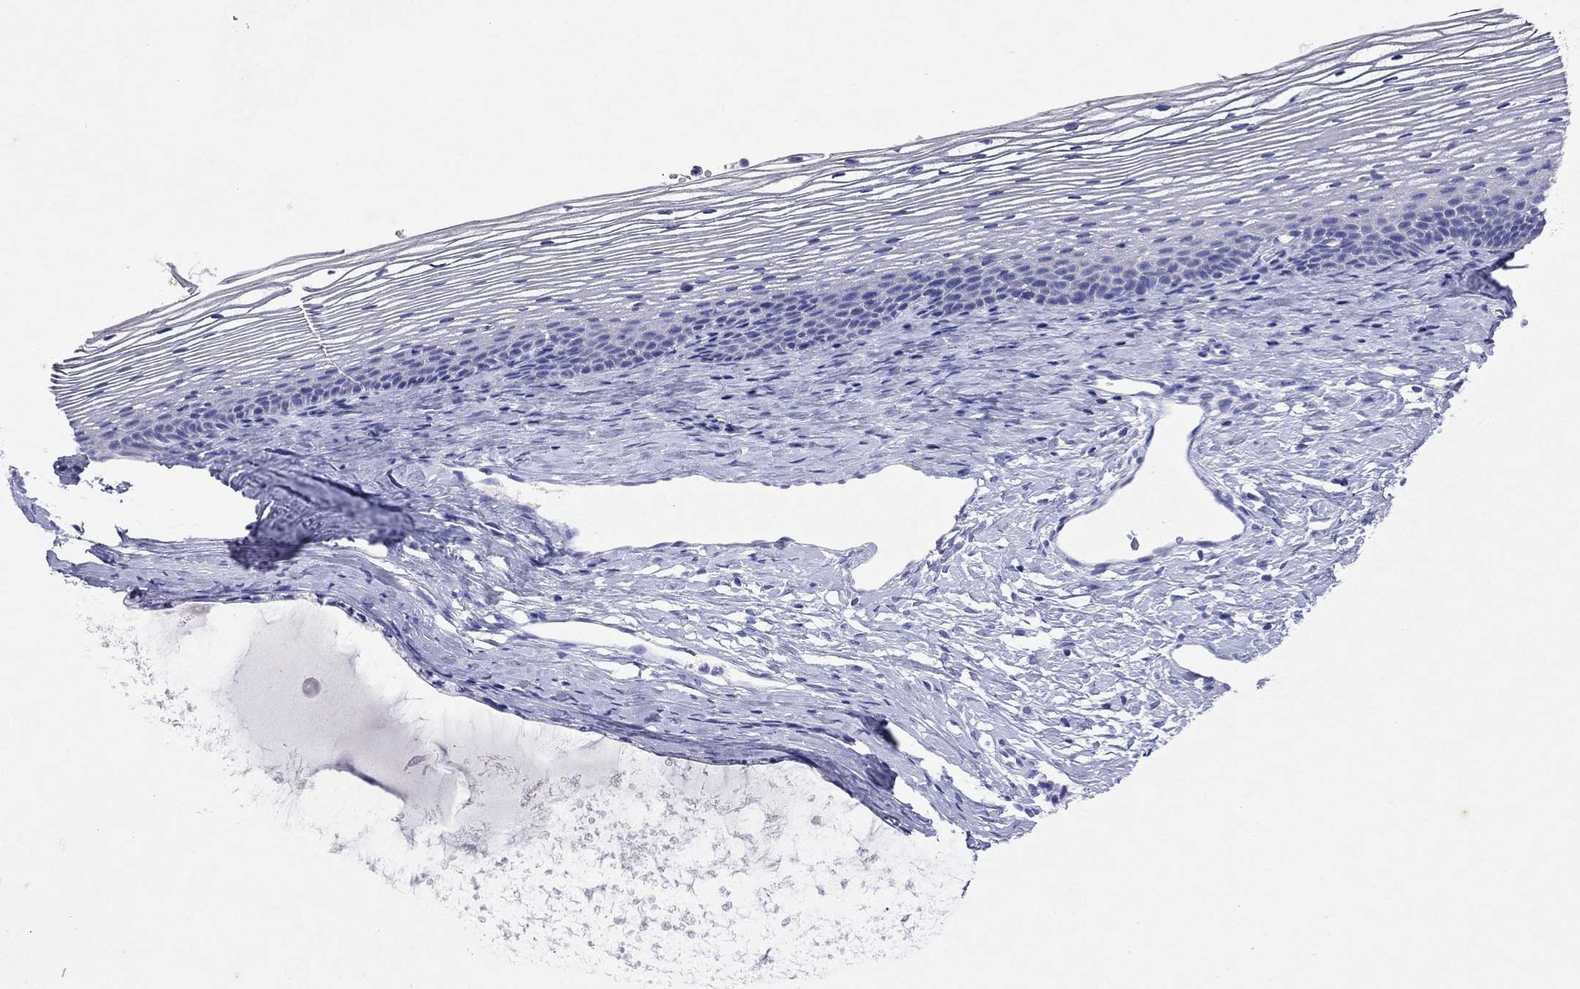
{"staining": {"intensity": "negative", "quantity": "none", "location": "none"}, "tissue": "cervix", "cell_type": "Glandular cells", "image_type": "normal", "snomed": [{"axis": "morphology", "description": "Normal tissue, NOS"}, {"axis": "topography", "description": "Cervix"}], "caption": "The photomicrograph shows no significant expression in glandular cells of cervix.", "gene": "ARMC12", "patient": {"sex": "female", "age": 39}}